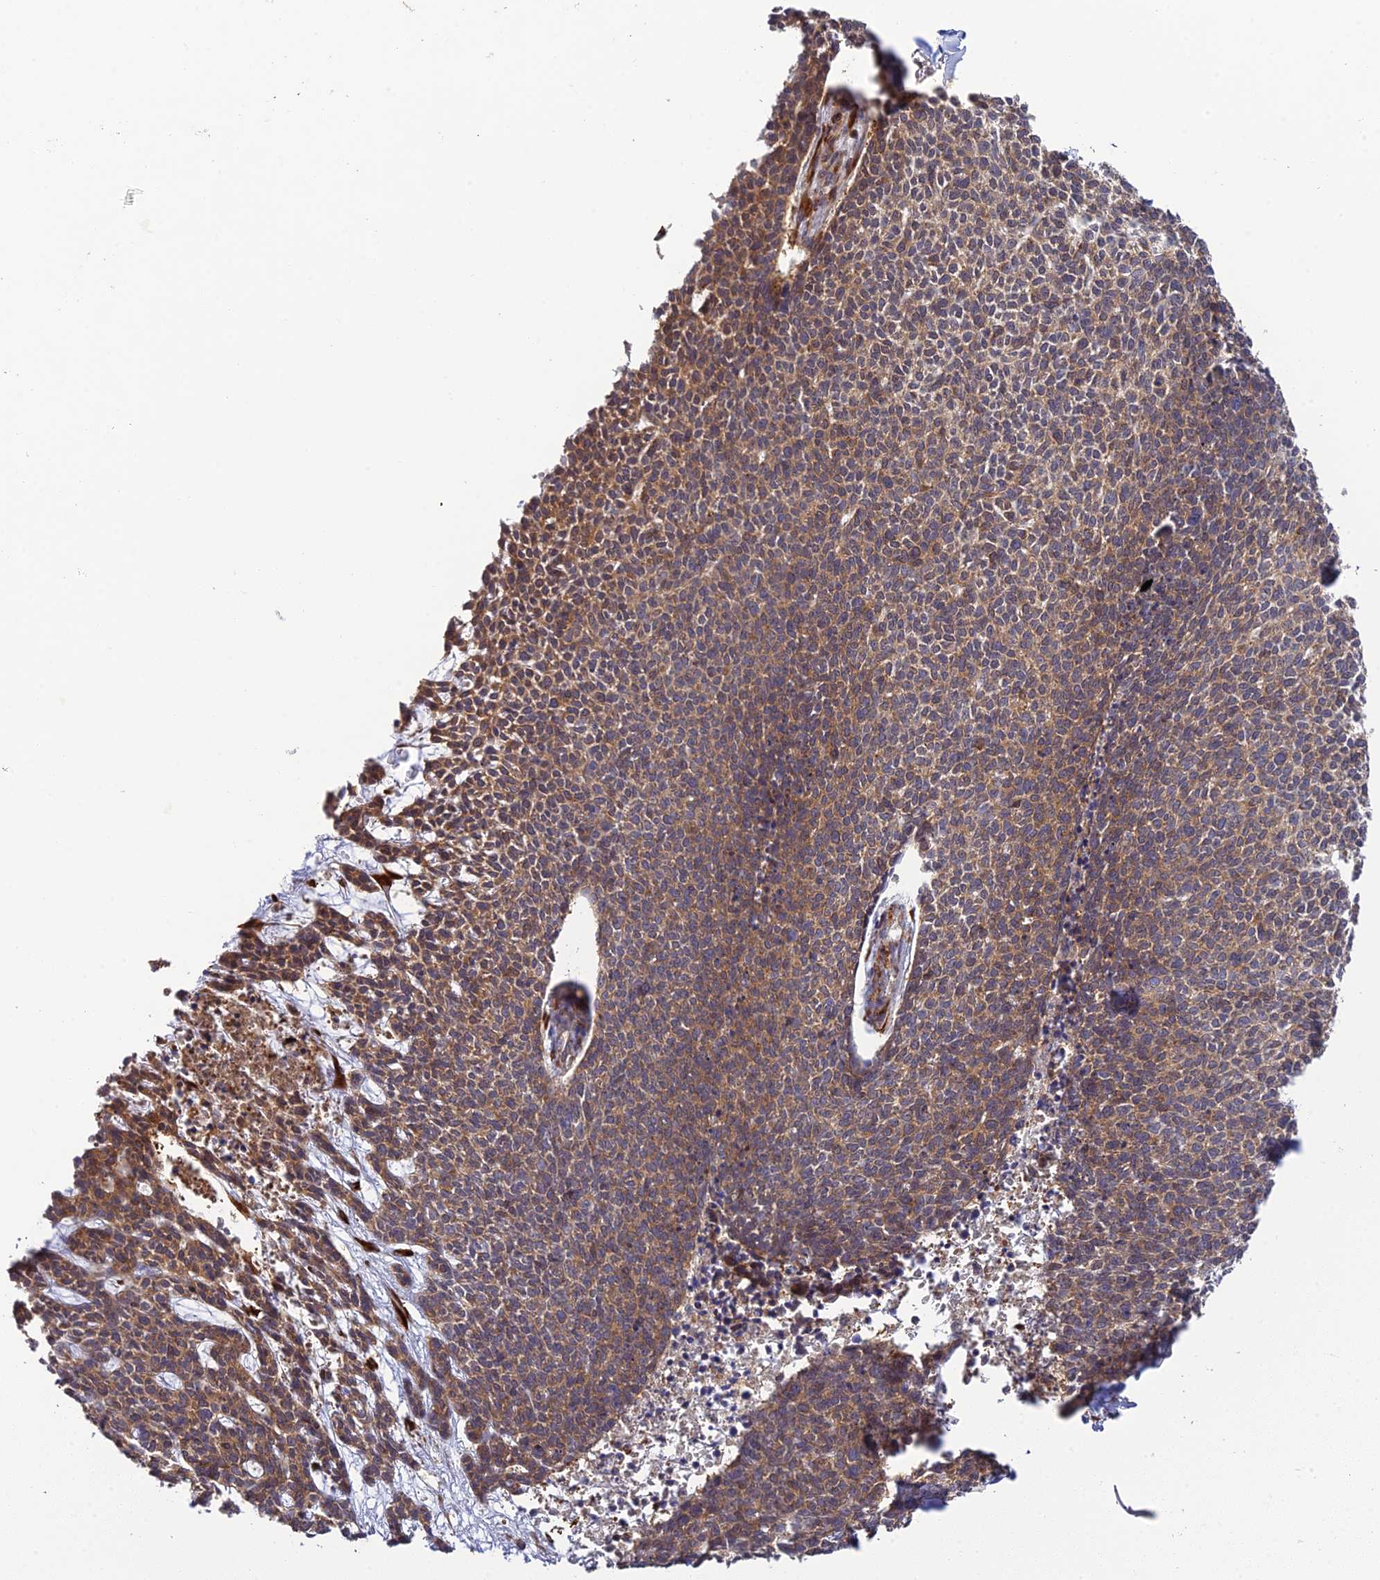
{"staining": {"intensity": "weak", "quantity": ">75%", "location": "cytoplasmic/membranous"}, "tissue": "skin cancer", "cell_type": "Tumor cells", "image_type": "cancer", "snomed": [{"axis": "morphology", "description": "Basal cell carcinoma"}, {"axis": "topography", "description": "Skin"}], "caption": "Immunohistochemistry of skin cancer (basal cell carcinoma) shows low levels of weak cytoplasmic/membranous staining in approximately >75% of tumor cells.", "gene": "P3H3", "patient": {"sex": "female", "age": 84}}